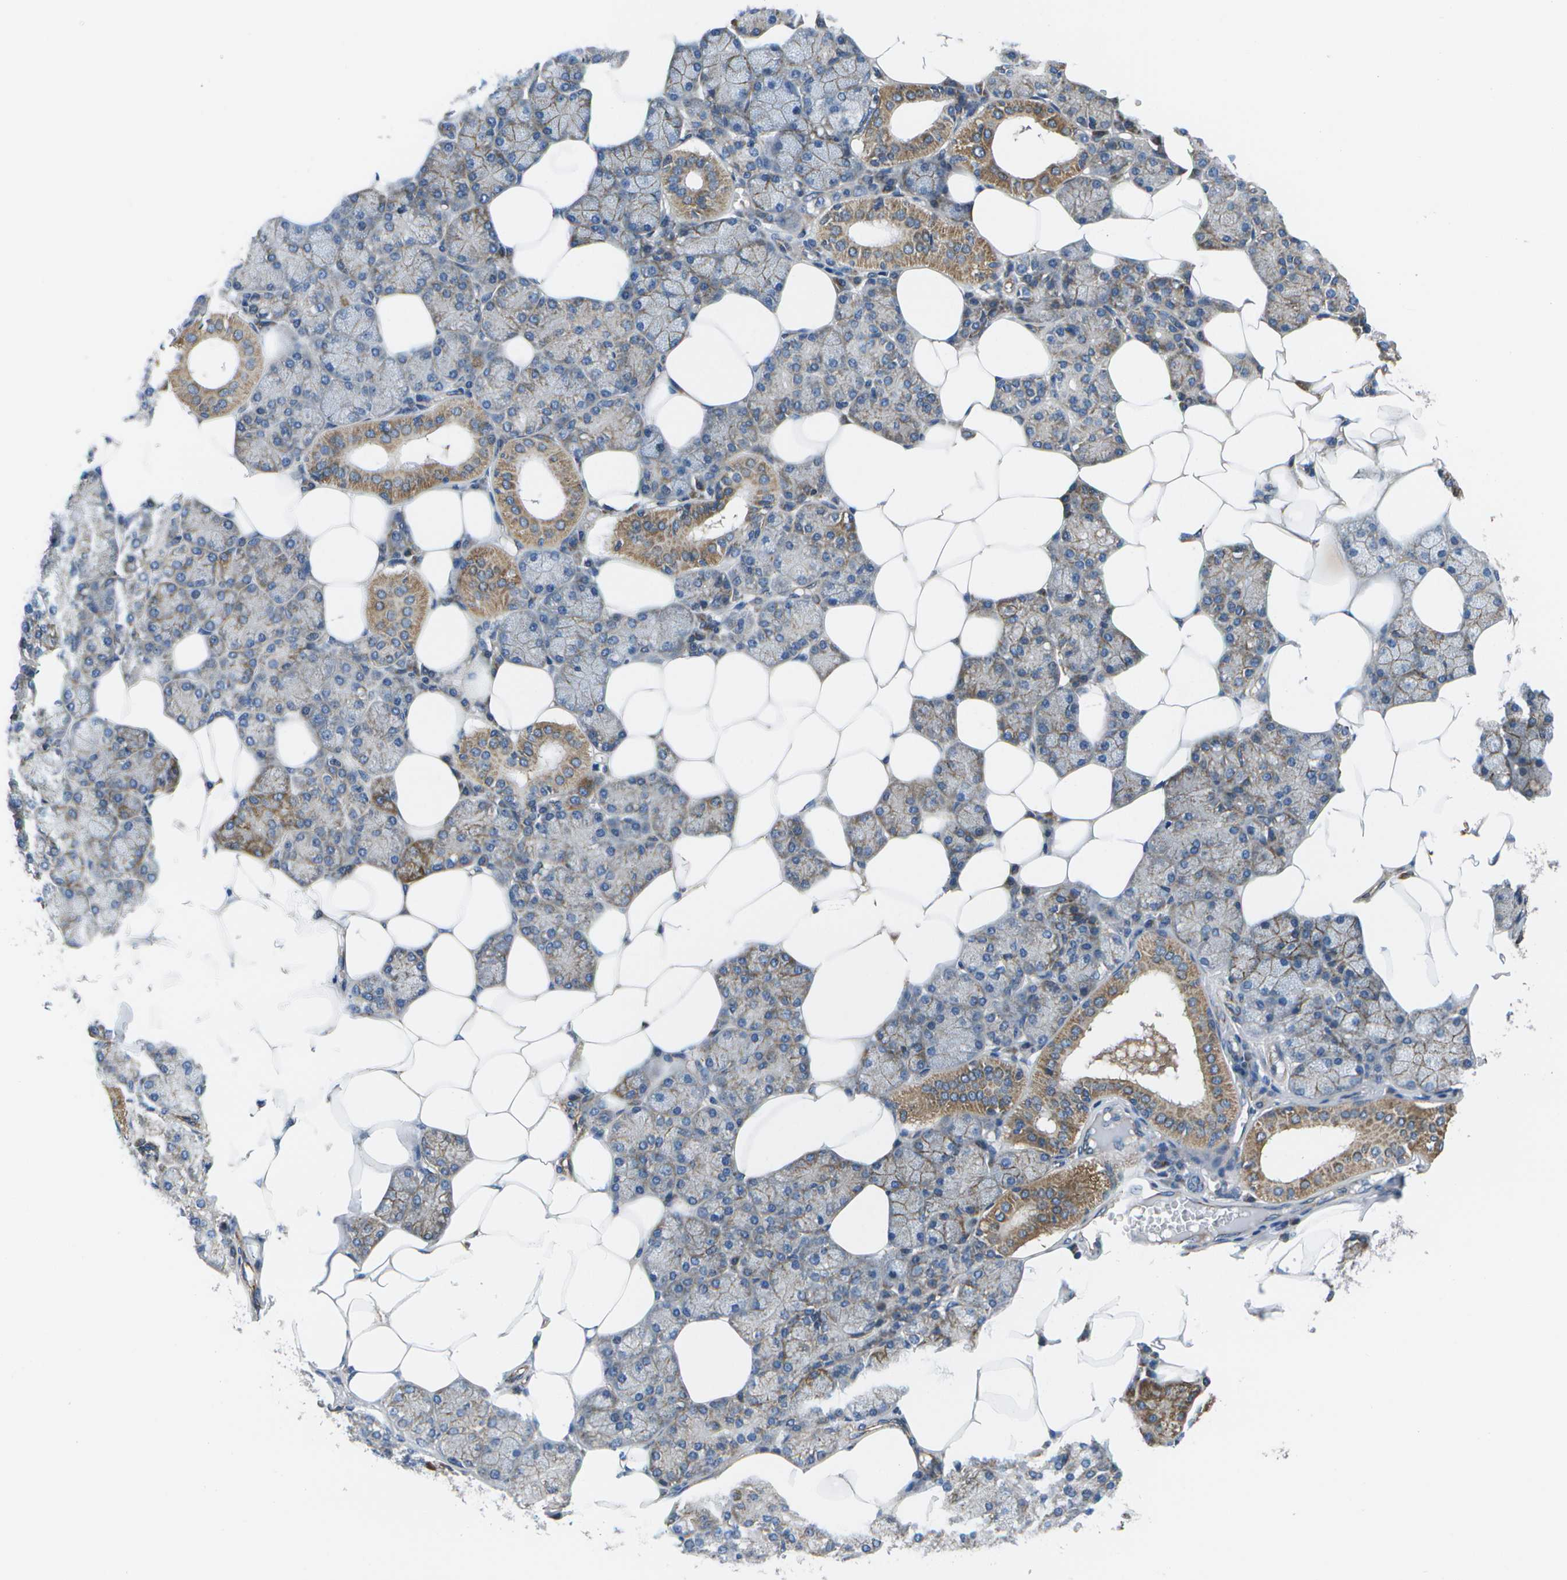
{"staining": {"intensity": "moderate", "quantity": "<25%", "location": "cytoplasmic/membranous"}, "tissue": "salivary gland", "cell_type": "Glandular cells", "image_type": "normal", "snomed": [{"axis": "morphology", "description": "Normal tissue, NOS"}, {"axis": "topography", "description": "Salivary gland"}], "caption": "Glandular cells exhibit moderate cytoplasmic/membranous positivity in about <25% of cells in normal salivary gland. Using DAB (3,3'-diaminobenzidine) (brown) and hematoxylin (blue) stains, captured at high magnification using brightfield microscopy.", "gene": "MVK", "patient": {"sex": "male", "age": 62}}